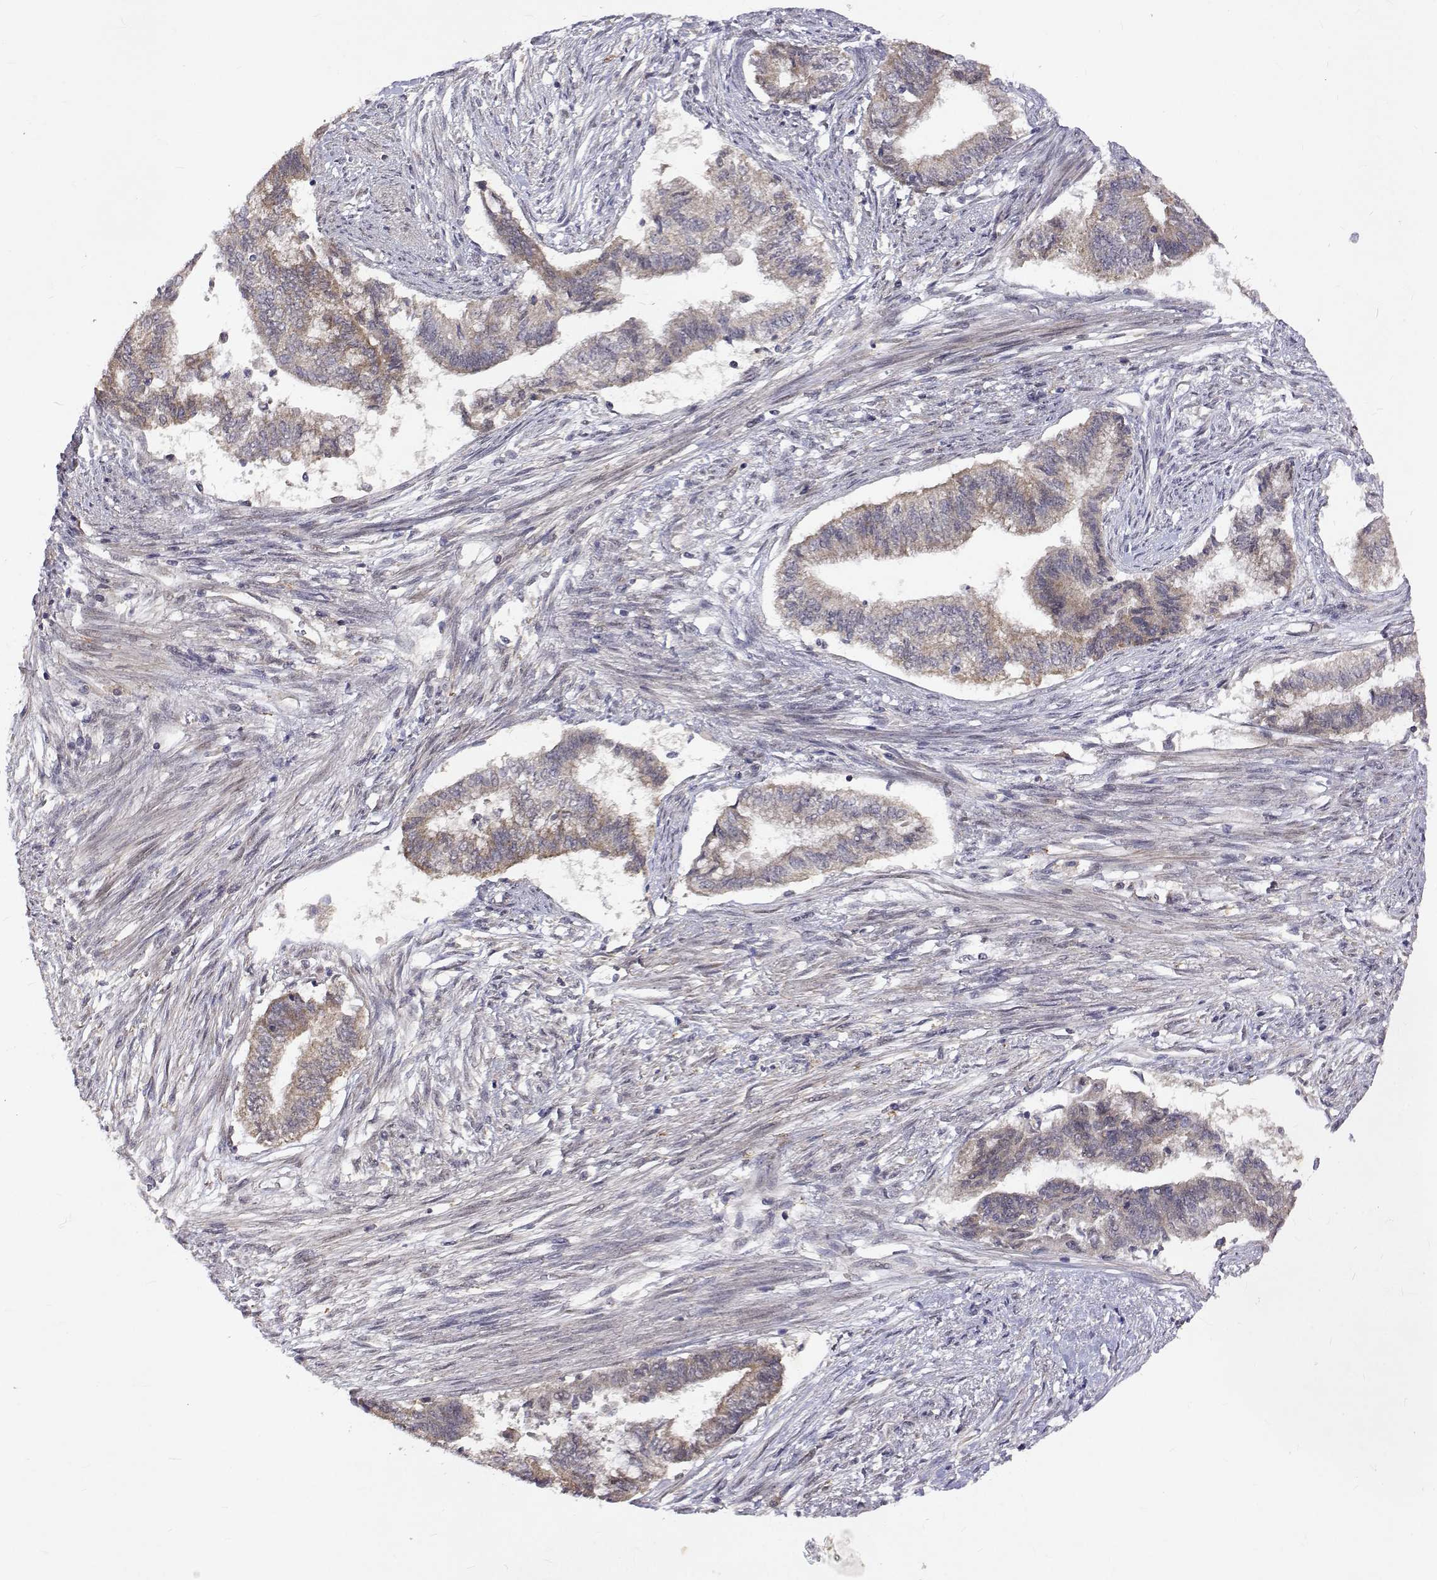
{"staining": {"intensity": "weak", "quantity": "25%-75%", "location": "cytoplasmic/membranous"}, "tissue": "endometrial cancer", "cell_type": "Tumor cells", "image_type": "cancer", "snomed": [{"axis": "morphology", "description": "Adenocarcinoma, NOS"}, {"axis": "topography", "description": "Endometrium"}], "caption": "IHC histopathology image of neoplastic tissue: human endometrial adenocarcinoma stained using IHC displays low levels of weak protein expression localized specifically in the cytoplasmic/membranous of tumor cells, appearing as a cytoplasmic/membranous brown color.", "gene": "ALKBH8", "patient": {"sex": "female", "age": 65}}